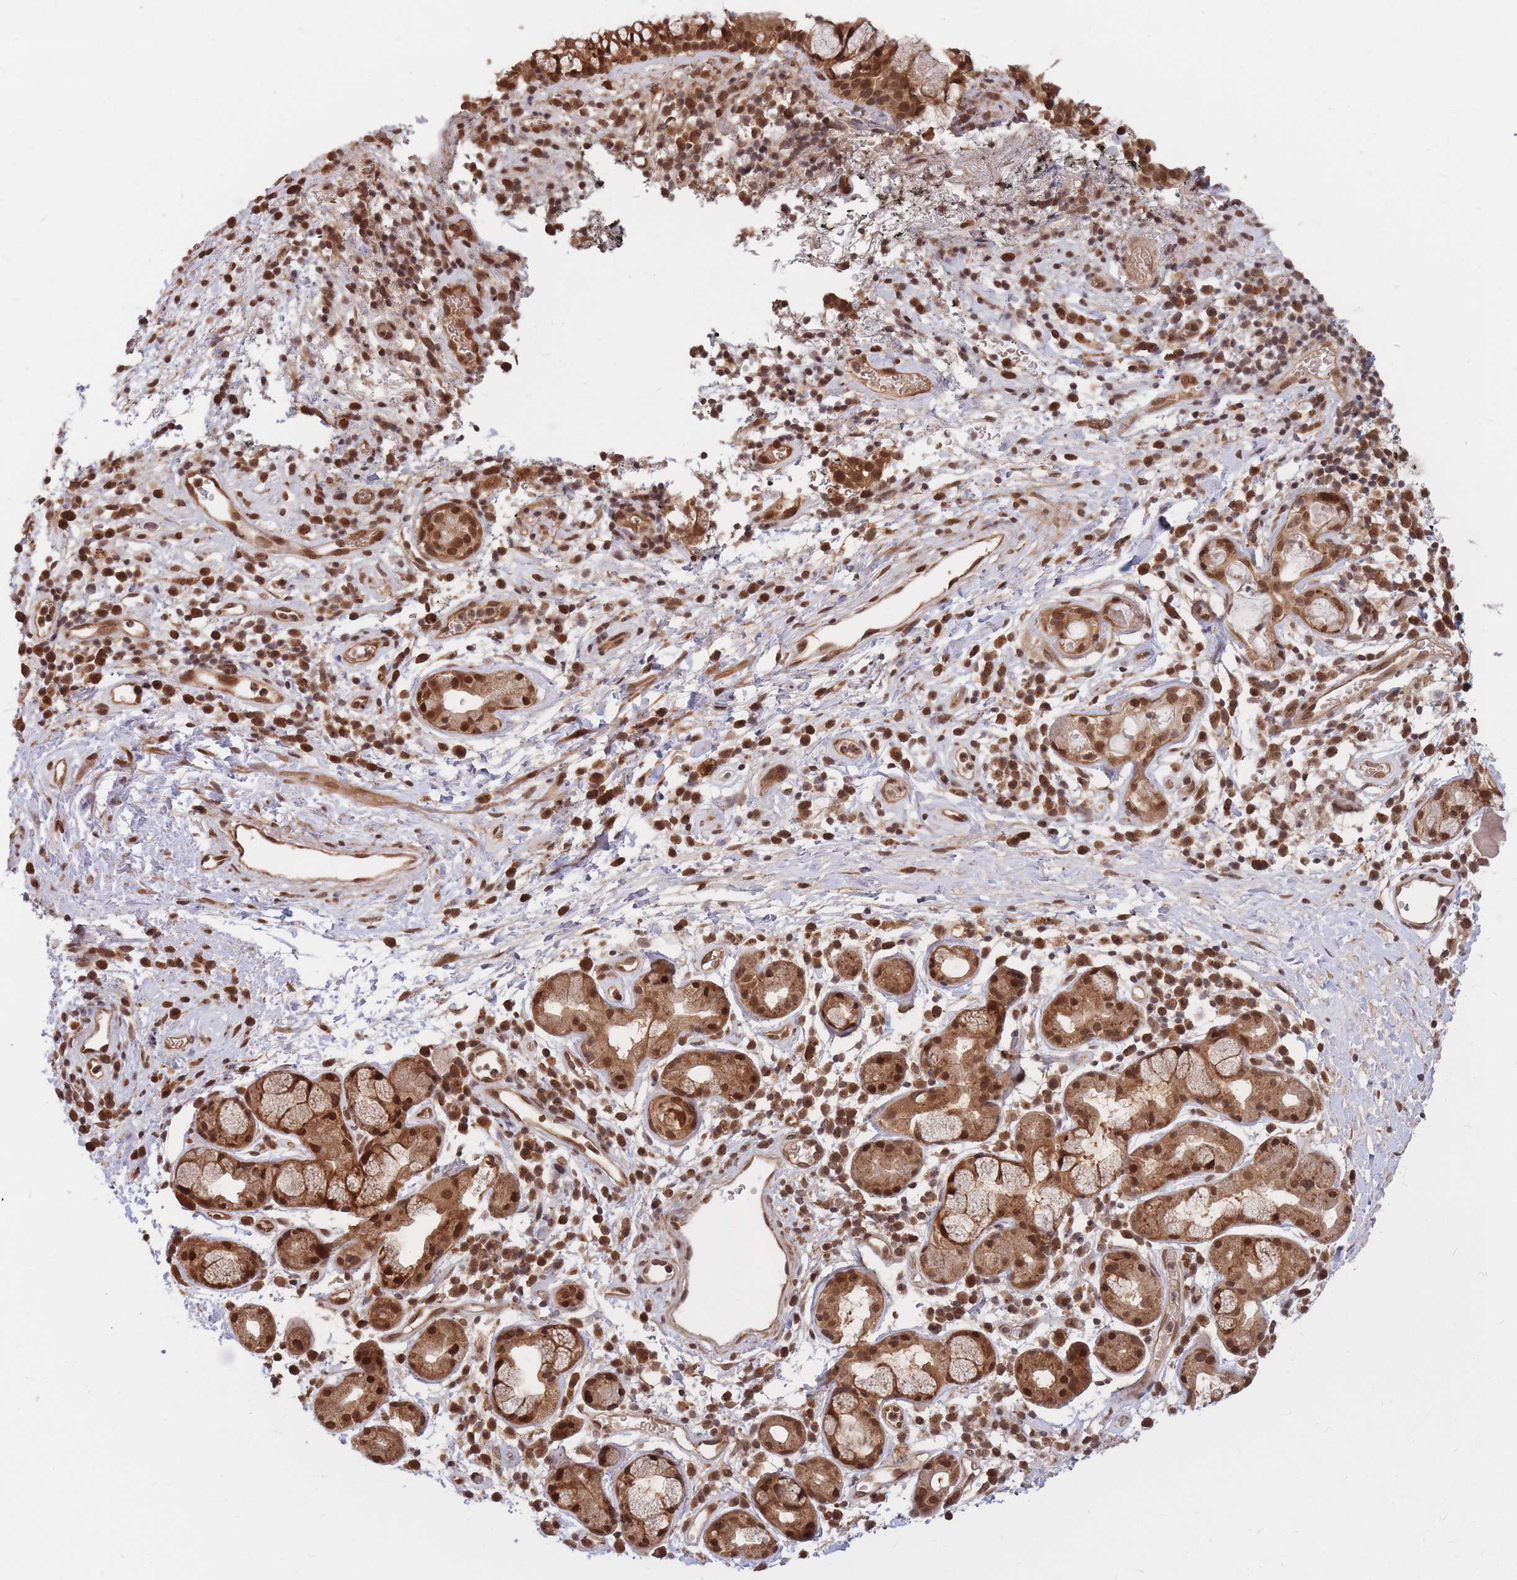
{"staining": {"intensity": "strong", "quantity": ">75%", "location": "cytoplasmic/membranous,nuclear"}, "tissue": "nasopharynx", "cell_type": "Respiratory epithelial cells", "image_type": "normal", "snomed": [{"axis": "morphology", "description": "Normal tissue, NOS"}, {"axis": "morphology", "description": "Squamous cell carcinoma, NOS"}, {"axis": "topography", "description": "Nasopharynx"}, {"axis": "topography", "description": "Head-Neck"}], "caption": "Protein staining displays strong cytoplasmic/membranous,nuclear staining in approximately >75% of respiratory epithelial cells in normal nasopharynx.", "gene": "SRA1", "patient": {"sex": "male", "age": 85}}